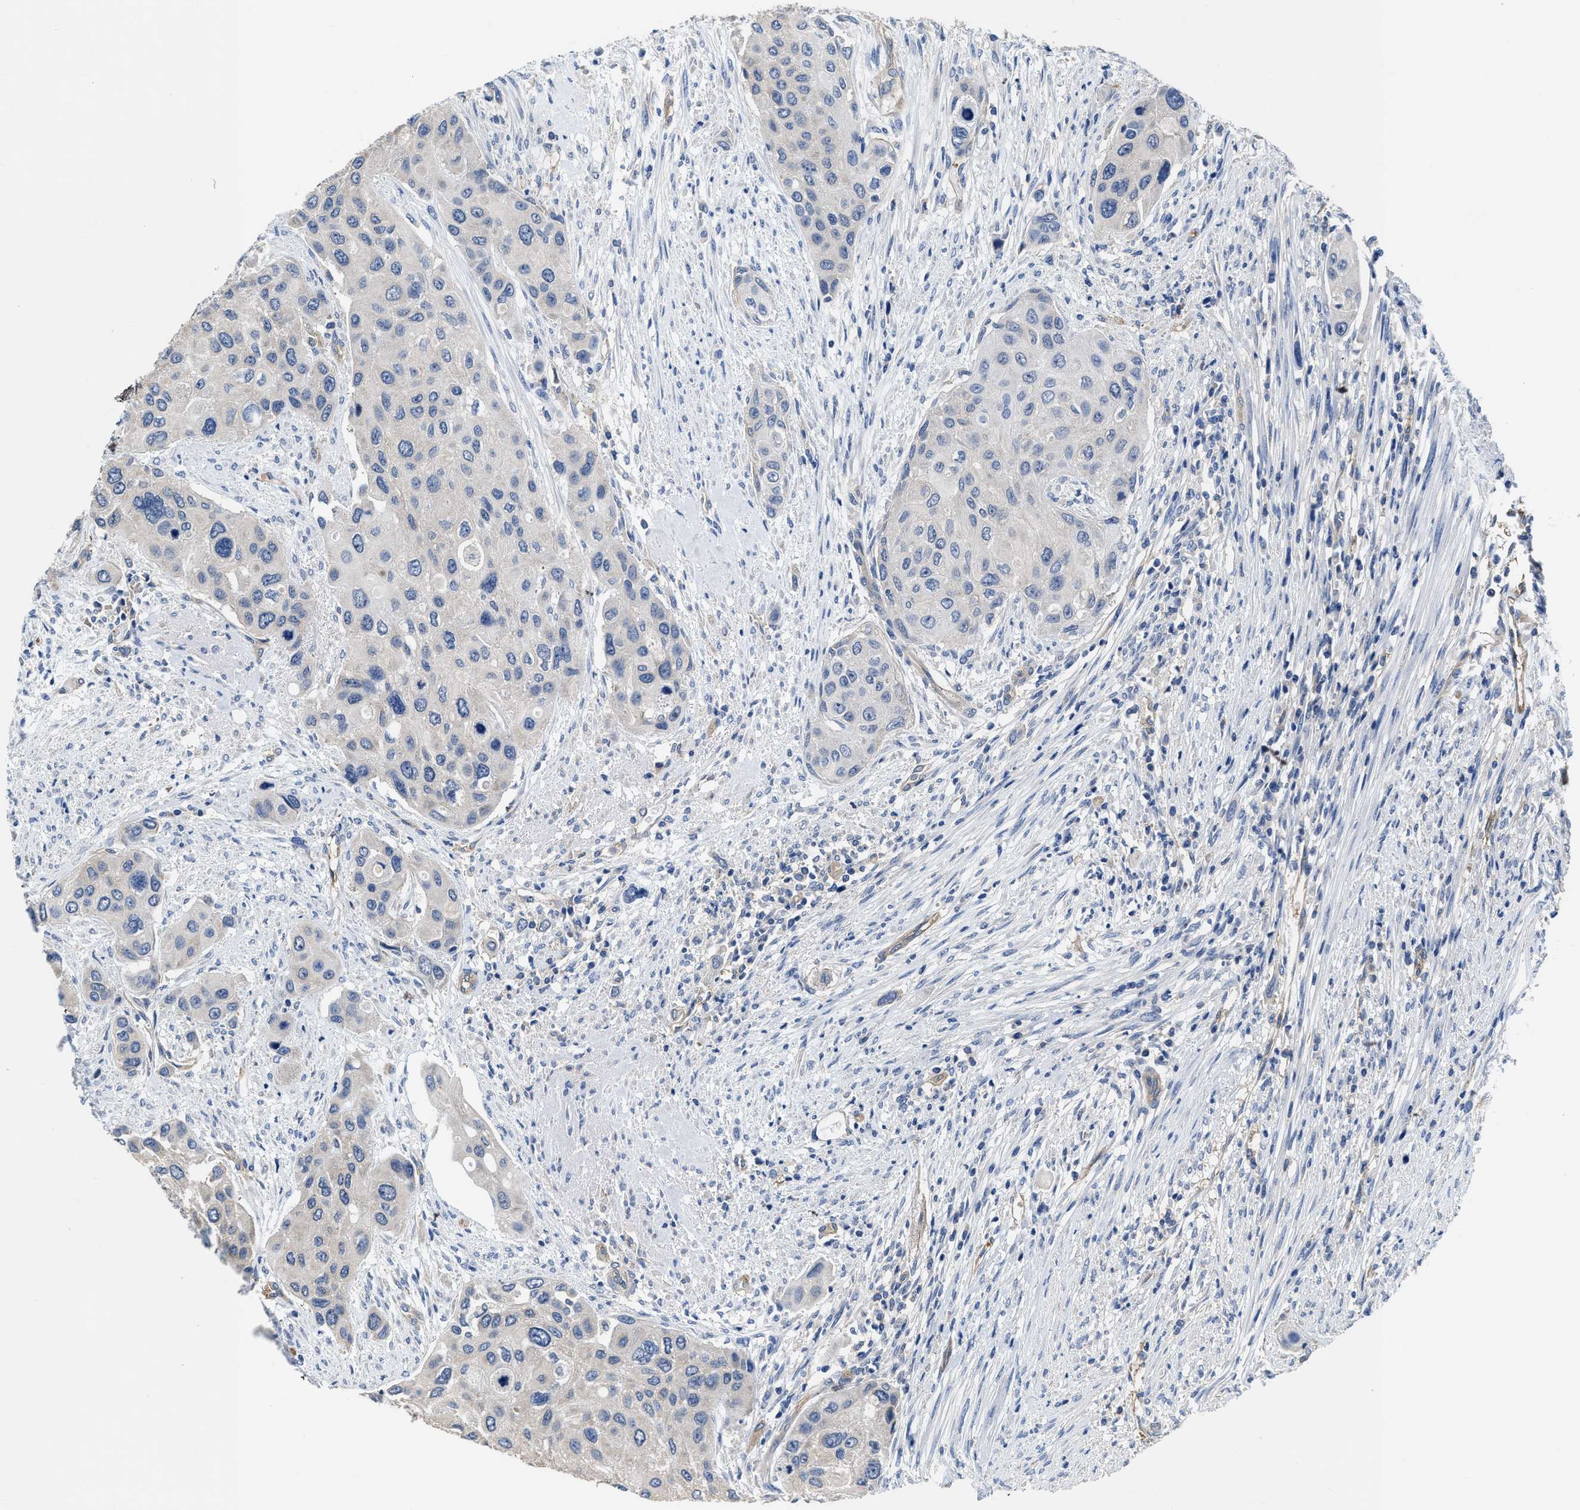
{"staining": {"intensity": "negative", "quantity": "none", "location": "none"}, "tissue": "urothelial cancer", "cell_type": "Tumor cells", "image_type": "cancer", "snomed": [{"axis": "morphology", "description": "Urothelial carcinoma, High grade"}, {"axis": "topography", "description": "Urinary bladder"}], "caption": "Image shows no significant protein staining in tumor cells of urothelial cancer. The staining was performed using DAB to visualize the protein expression in brown, while the nuclei were stained in blue with hematoxylin (Magnification: 20x).", "gene": "C22orf42", "patient": {"sex": "female", "age": 56}}